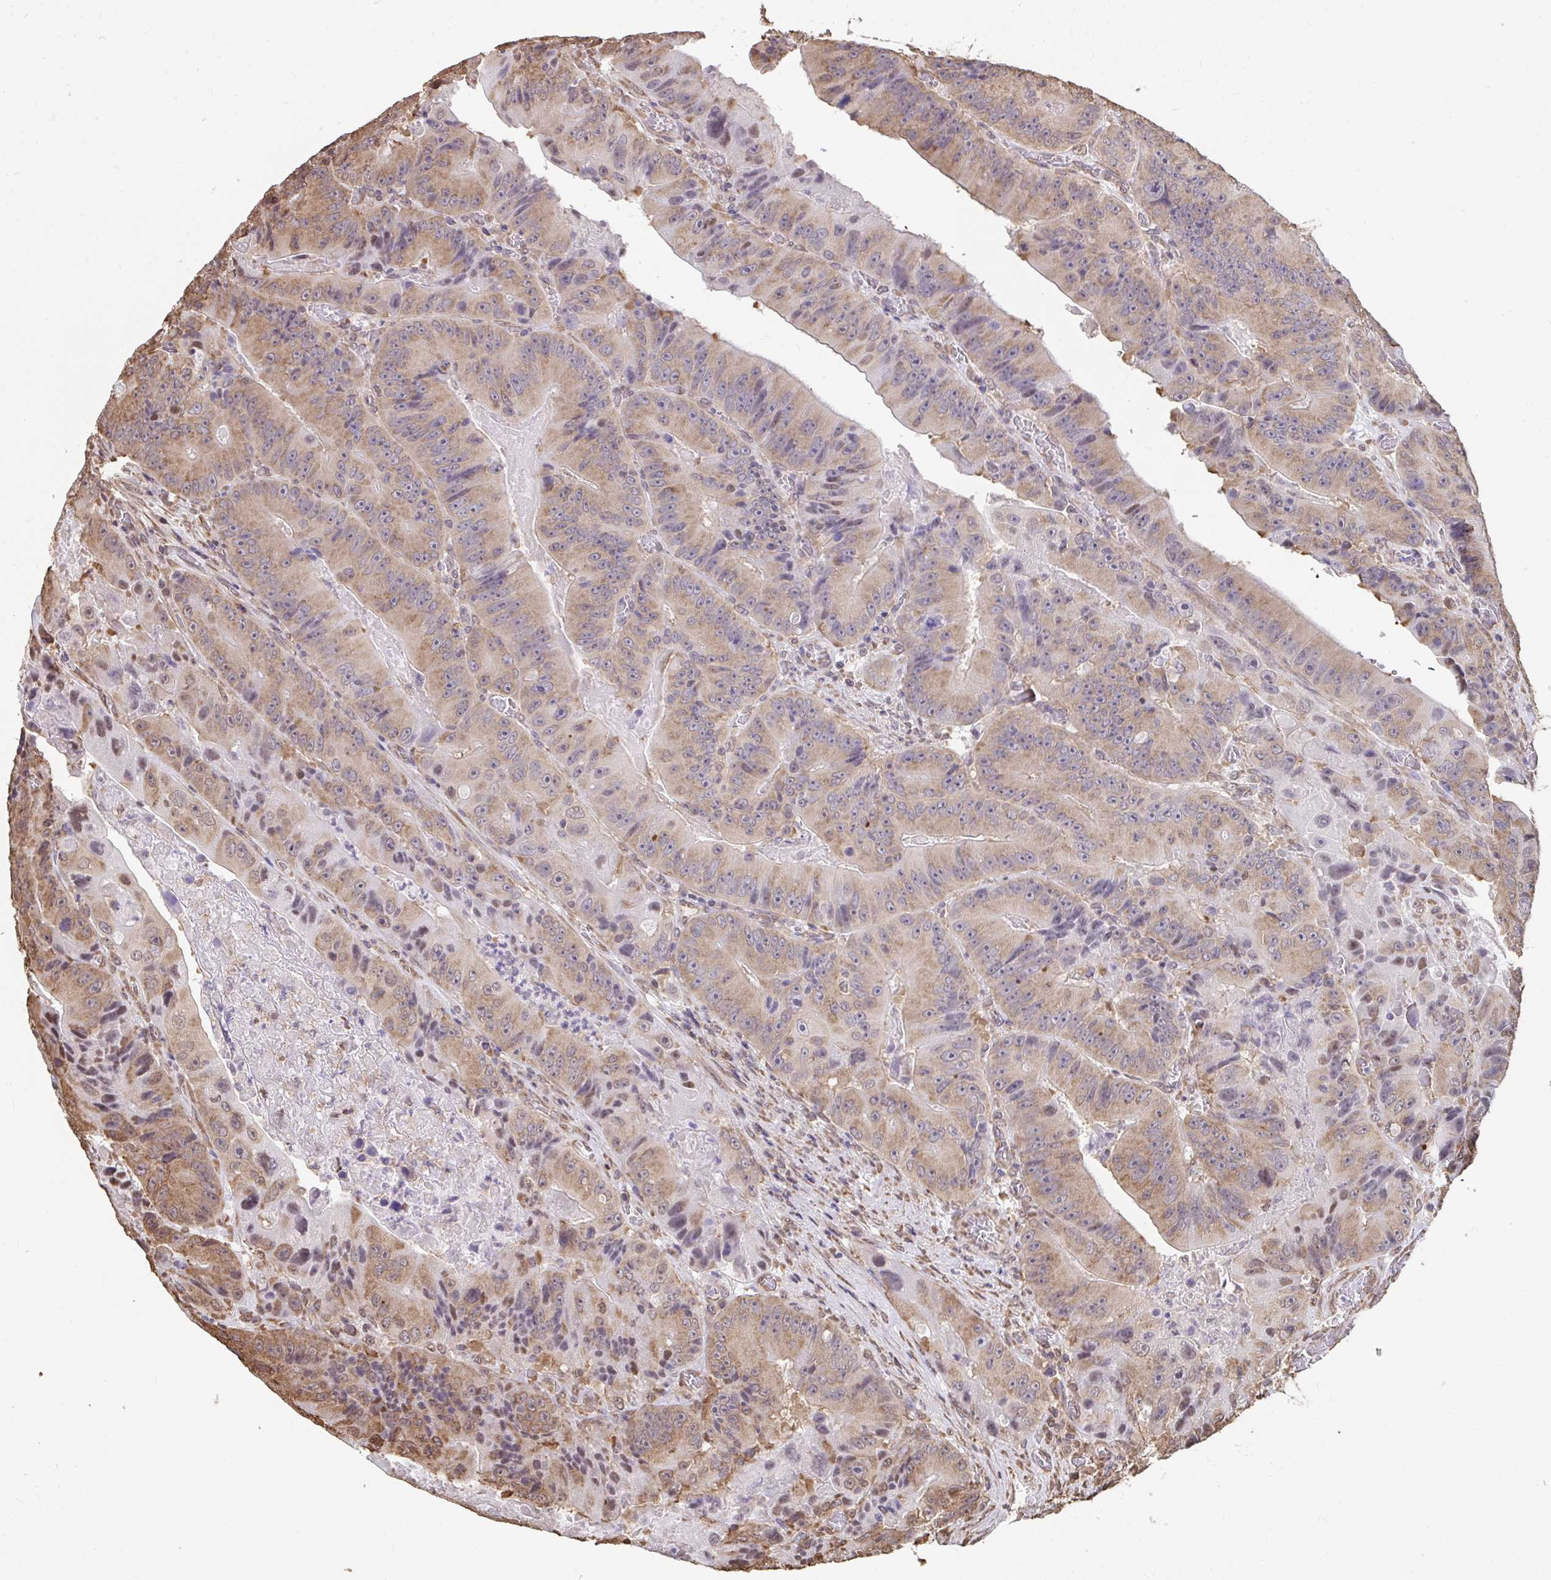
{"staining": {"intensity": "moderate", "quantity": ">75%", "location": "cytoplasmic/membranous"}, "tissue": "colorectal cancer", "cell_type": "Tumor cells", "image_type": "cancer", "snomed": [{"axis": "morphology", "description": "Adenocarcinoma, NOS"}, {"axis": "topography", "description": "Colon"}], "caption": "About >75% of tumor cells in colorectal cancer reveal moderate cytoplasmic/membranous protein positivity as visualized by brown immunohistochemical staining.", "gene": "SYNCRIP", "patient": {"sex": "female", "age": 86}}